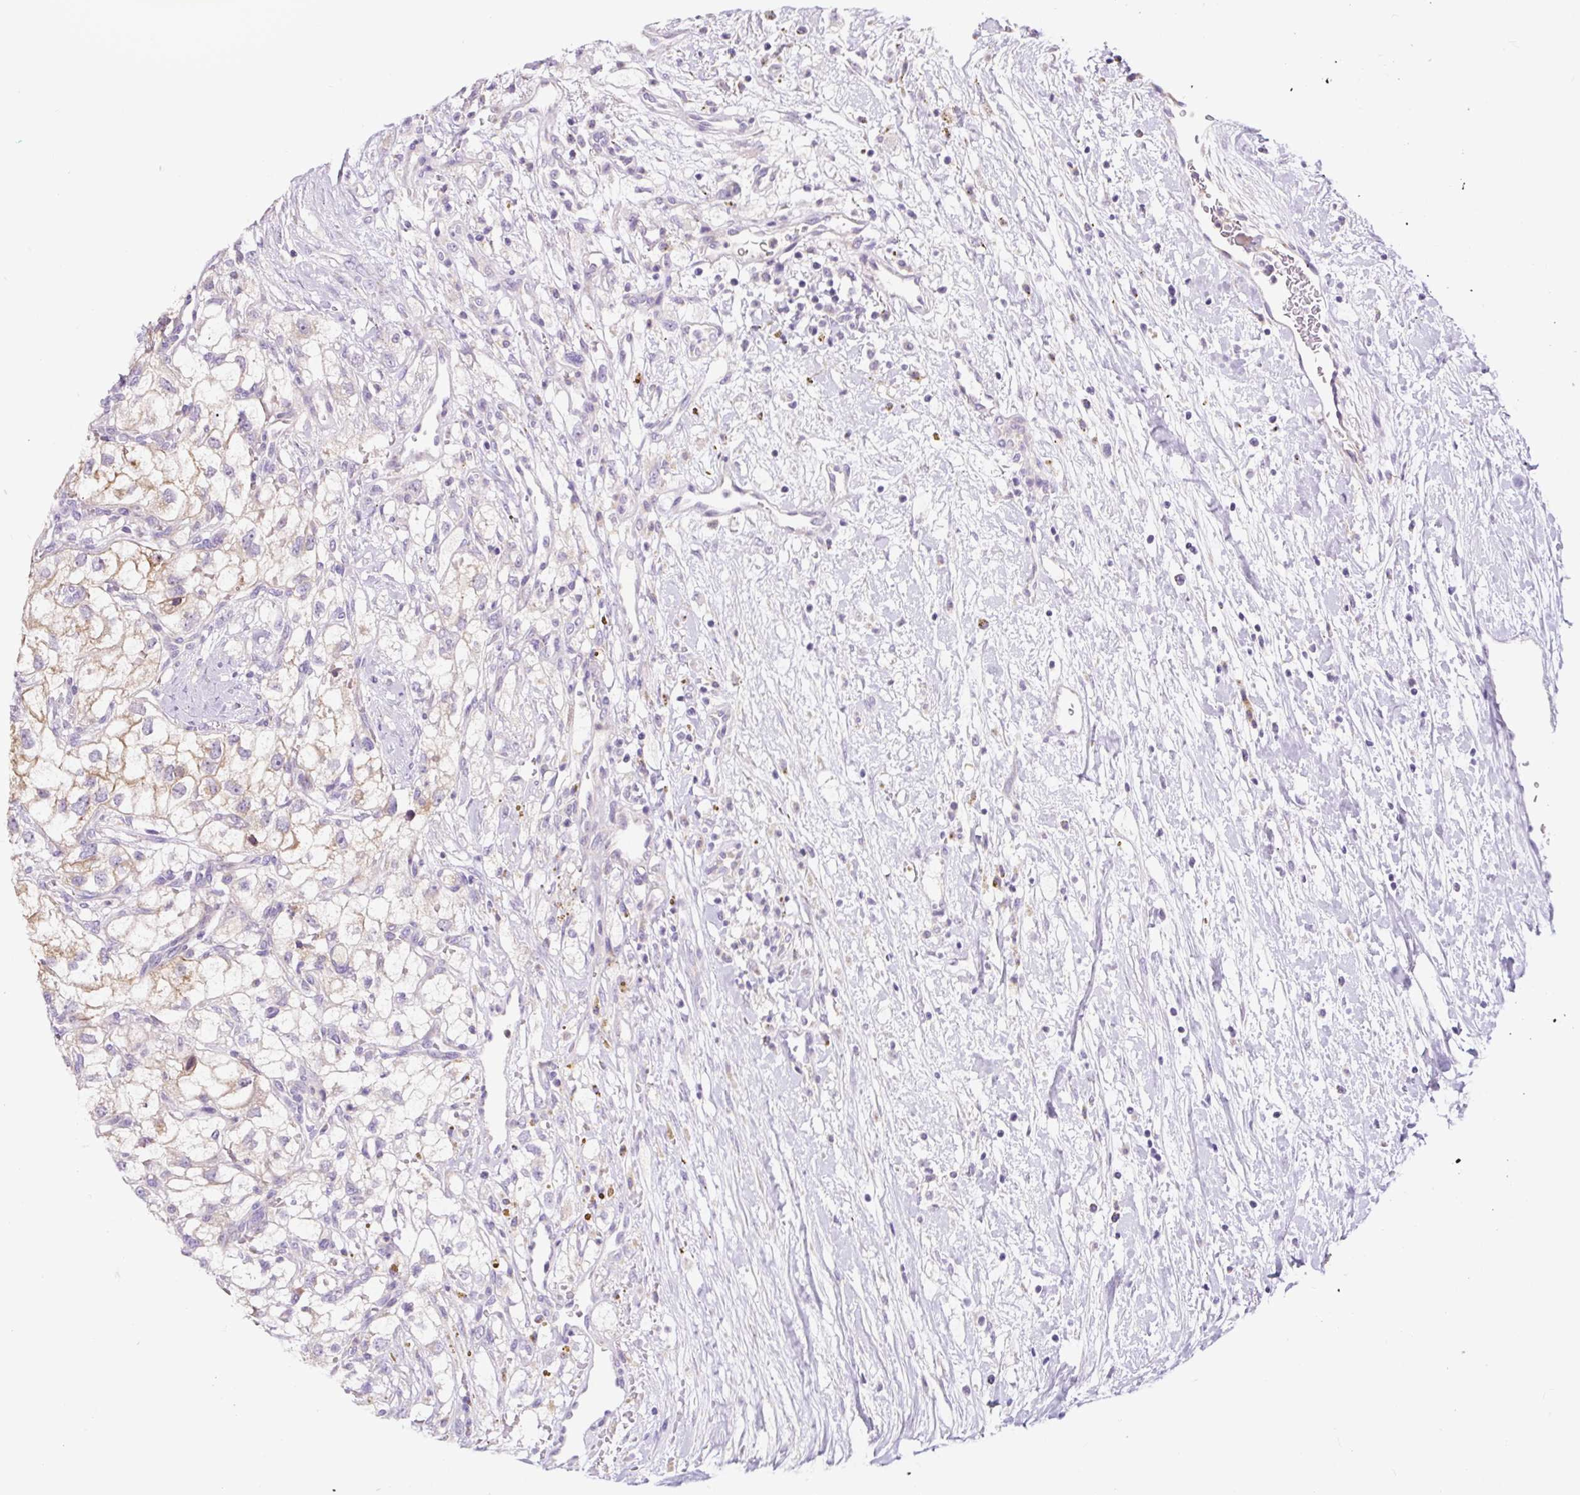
{"staining": {"intensity": "weak", "quantity": "25%-75%", "location": "cytoplasmic/membranous"}, "tissue": "renal cancer", "cell_type": "Tumor cells", "image_type": "cancer", "snomed": [{"axis": "morphology", "description": "Adenocarcinoma, NOS"}, {"axis": "topography", "description": "Kidney"}], "caption": "Brown immunohistochemical staining in human renal adenocarcinoma reveals weak cytoplasmic/membranous positivity in about 25%-75% of tumor cells.", "gene": "HPS4", "patient": {"sex": "male", "age": 59}}